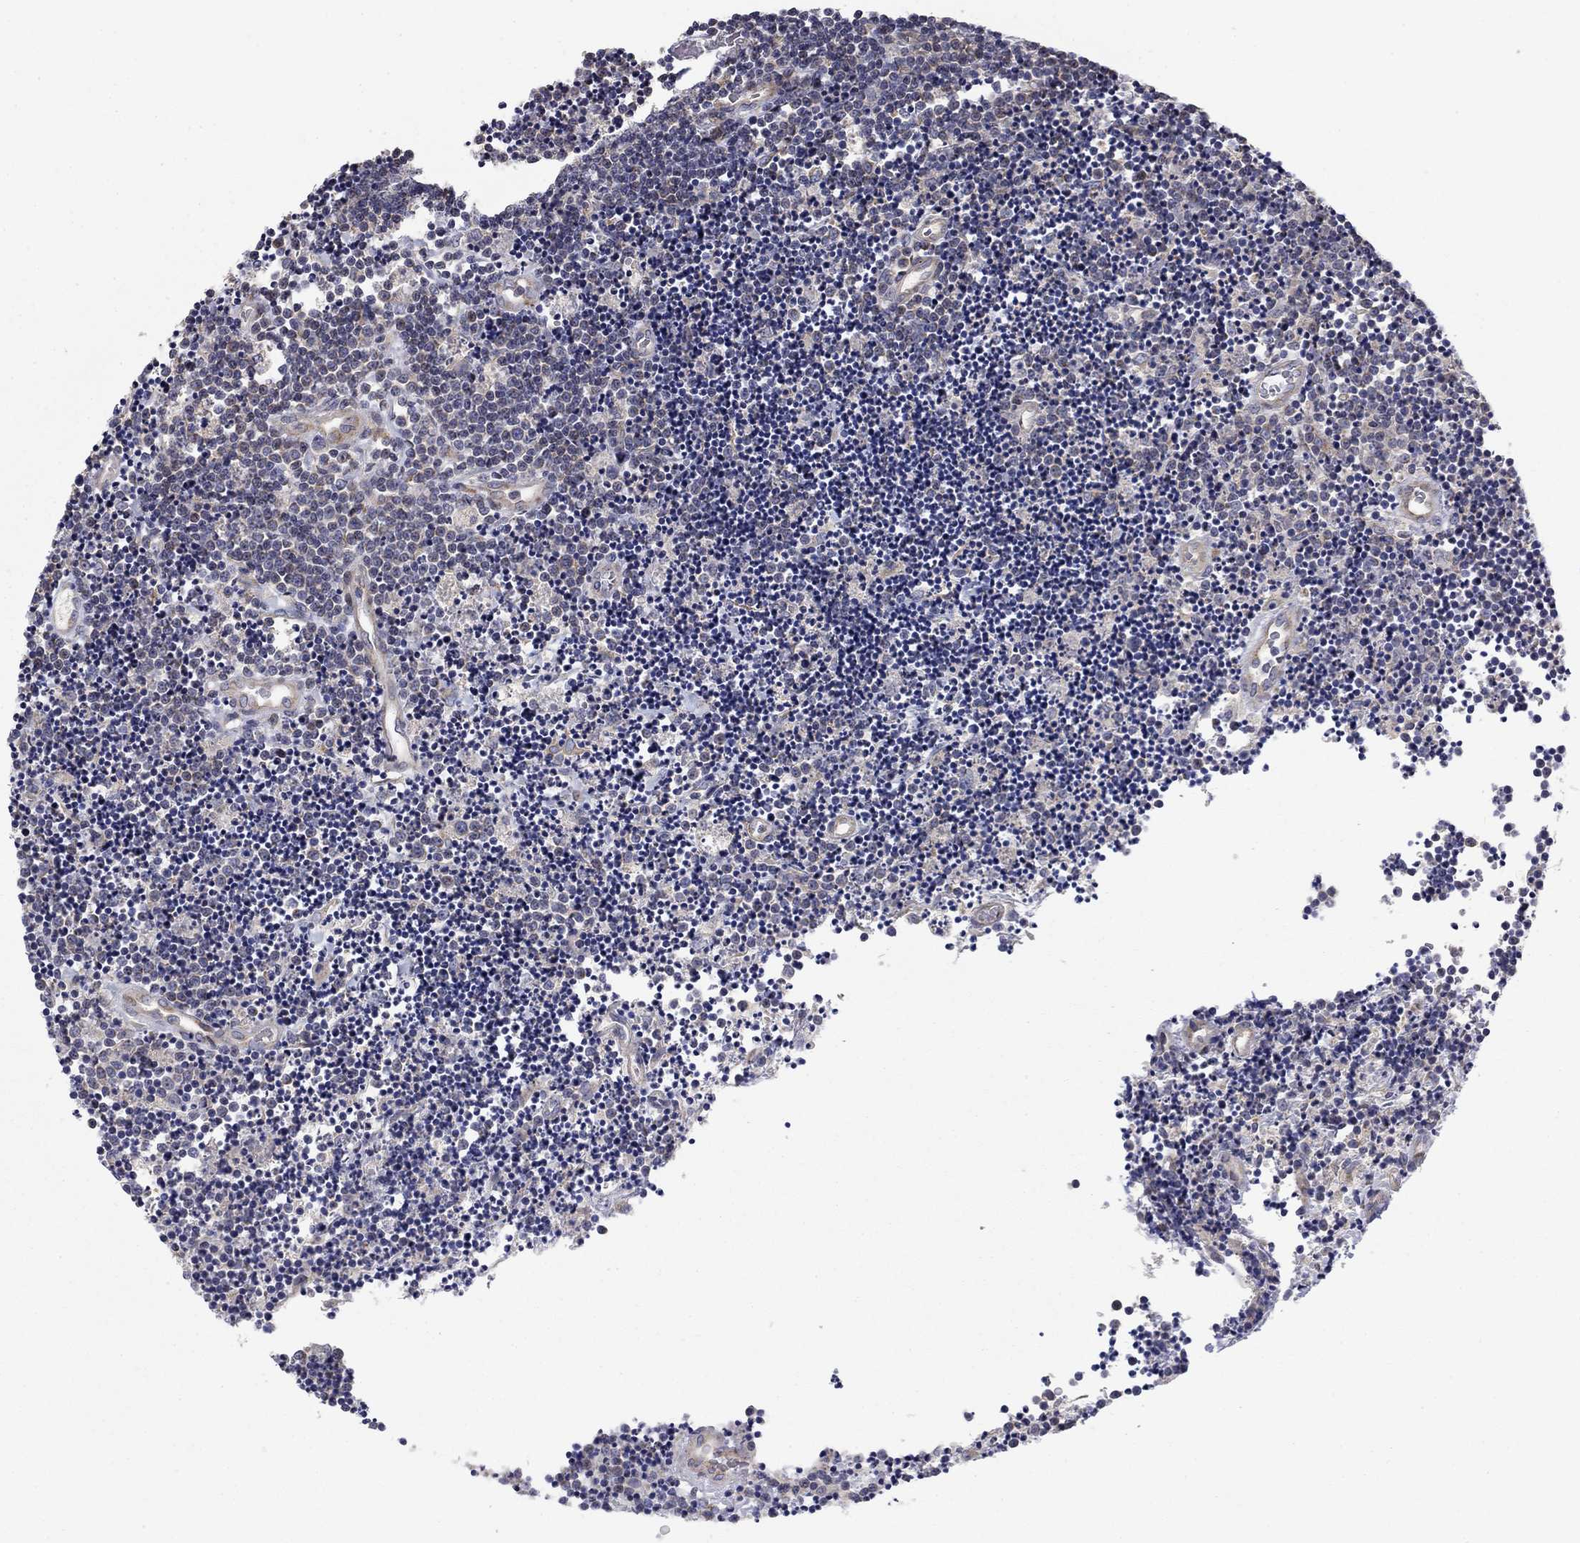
{"staining": {"intensity": "negative", "quantity": "none", "location": "none"}, "tissue": "lymphoma", "cell_type": "Tumor cells", "image_type": "cancer", "snomed": [{"axis": "morphology", "description": "Malignant lymphoma, non-Hodgkin's type, Low grade"}, {"axis": "topography", "description": "Brain"}], "caption": "DAB immunohistochemical staining of low-grade malignant lymphoma, non-Hodgkin's type demonstrates no significant staining in tumor cells.", "gene": "MMAA", "patient": {"sex": "female", "age": 66}}